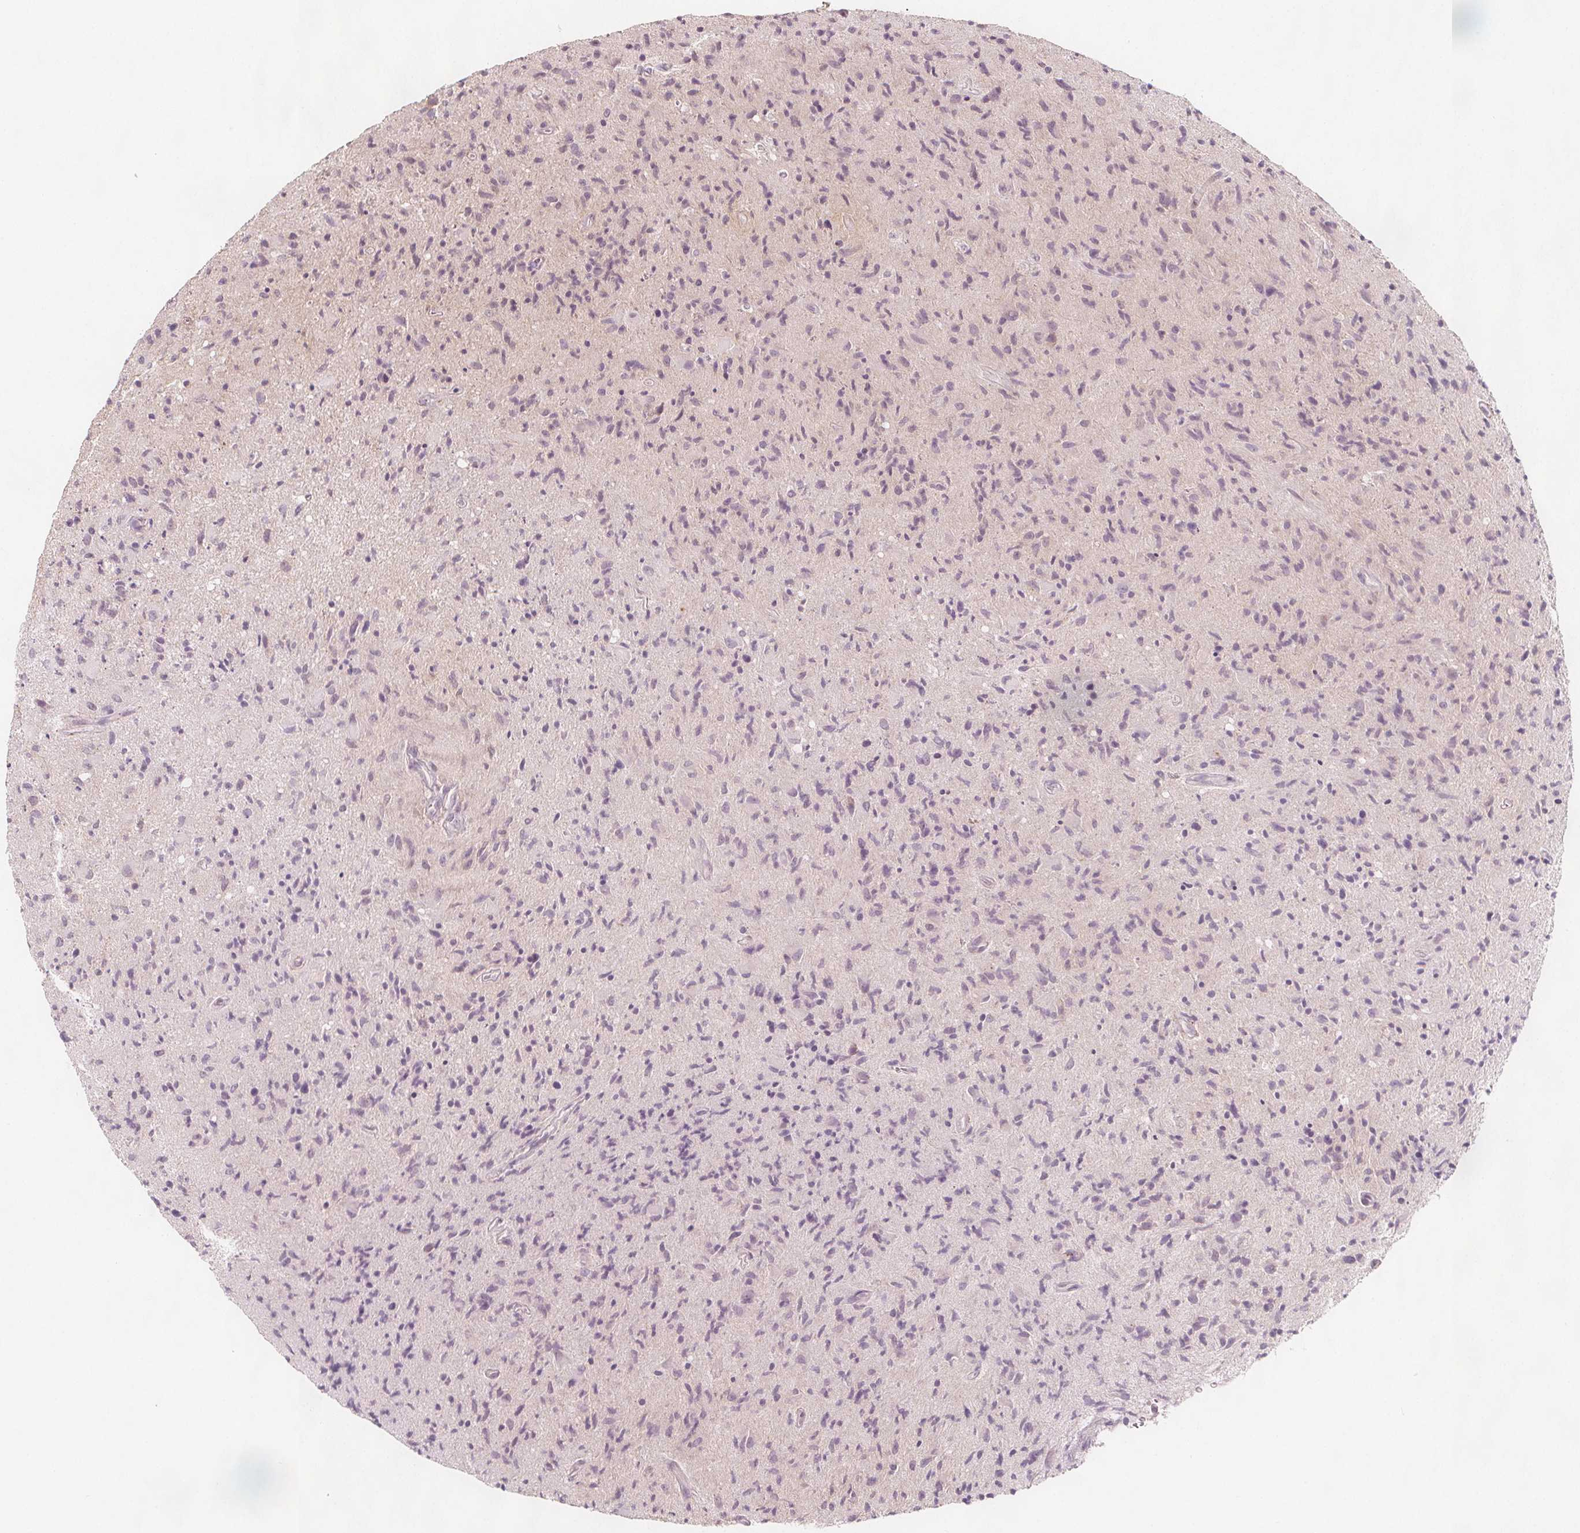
{"staining": {"intensity": "negative", "quantity": "none", "location": "none"}, "tissue": "glioma", "cell_type": "Tumor cells", "image_type": "cancer", "snomed": [{"axis": "morphology", "description": "Glioma, malignant, High grade"}, {"axis": "topography", "description": "Brain"}], "caption": "This is an IHC photomicrograph of malignant glioma (high-grade). There is no staining in tumor cells.", "gene": "C1orf167", "patient": {"sex": "male", "age": 54}}